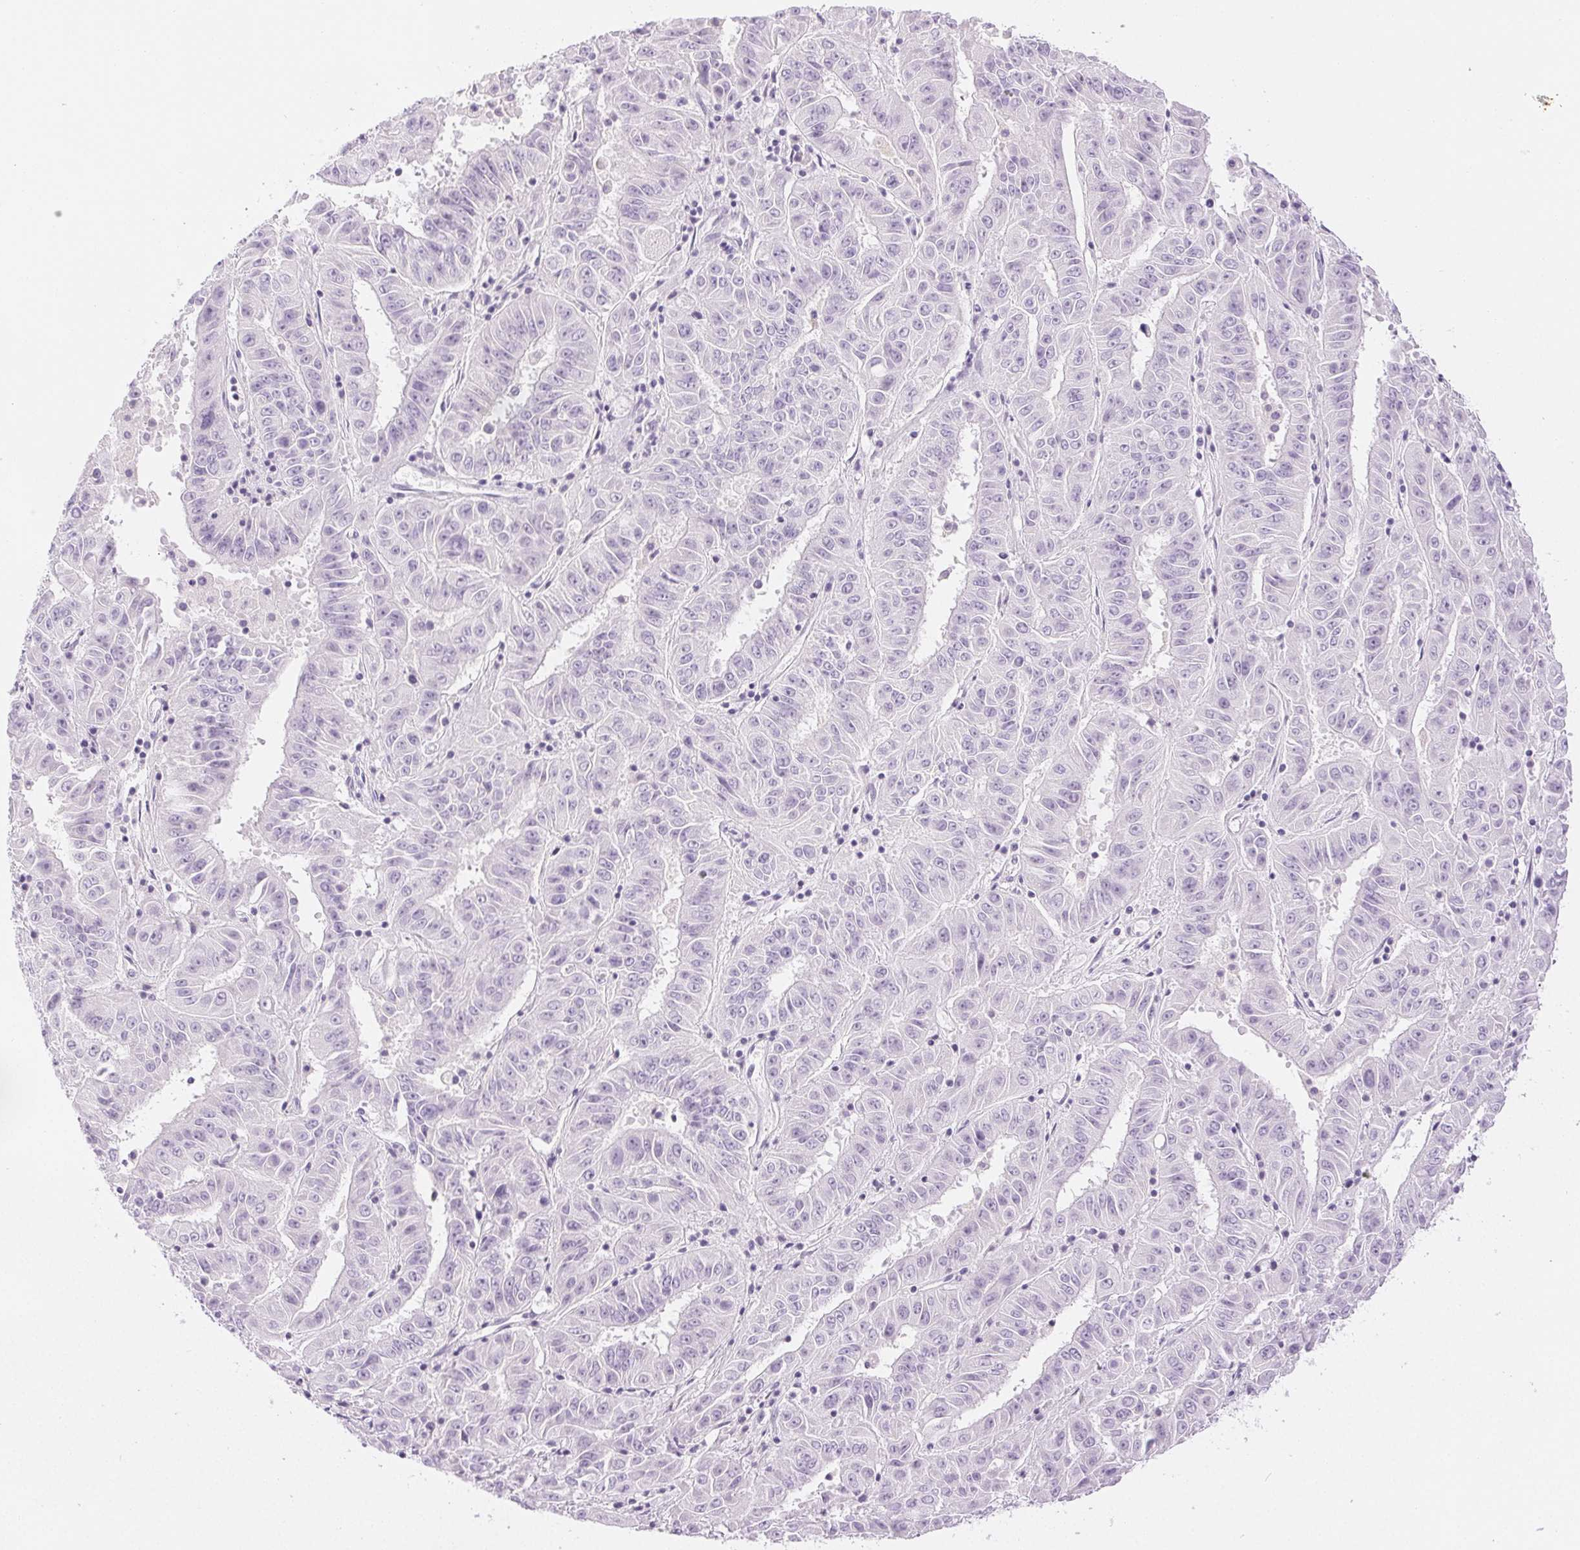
{"staining": {"intensity": "negative", "quantity": "none", "location": "none"}, "tissue": "pancreatic cancer", "cell_type": "Tumor cells", "image_type": "cancer", "snomed": [{"axis": "morphology", "description": "Adenocarcinoma, NOS"}, {"axis": "topography", "description": "Pancreas"}], "caption": "Tumor cells are negative for protein expression in human pancreatic cancer (adenocarcinoma).", "gene": "SLC5A2", "patient": {"sex": "male", "age": 63}}